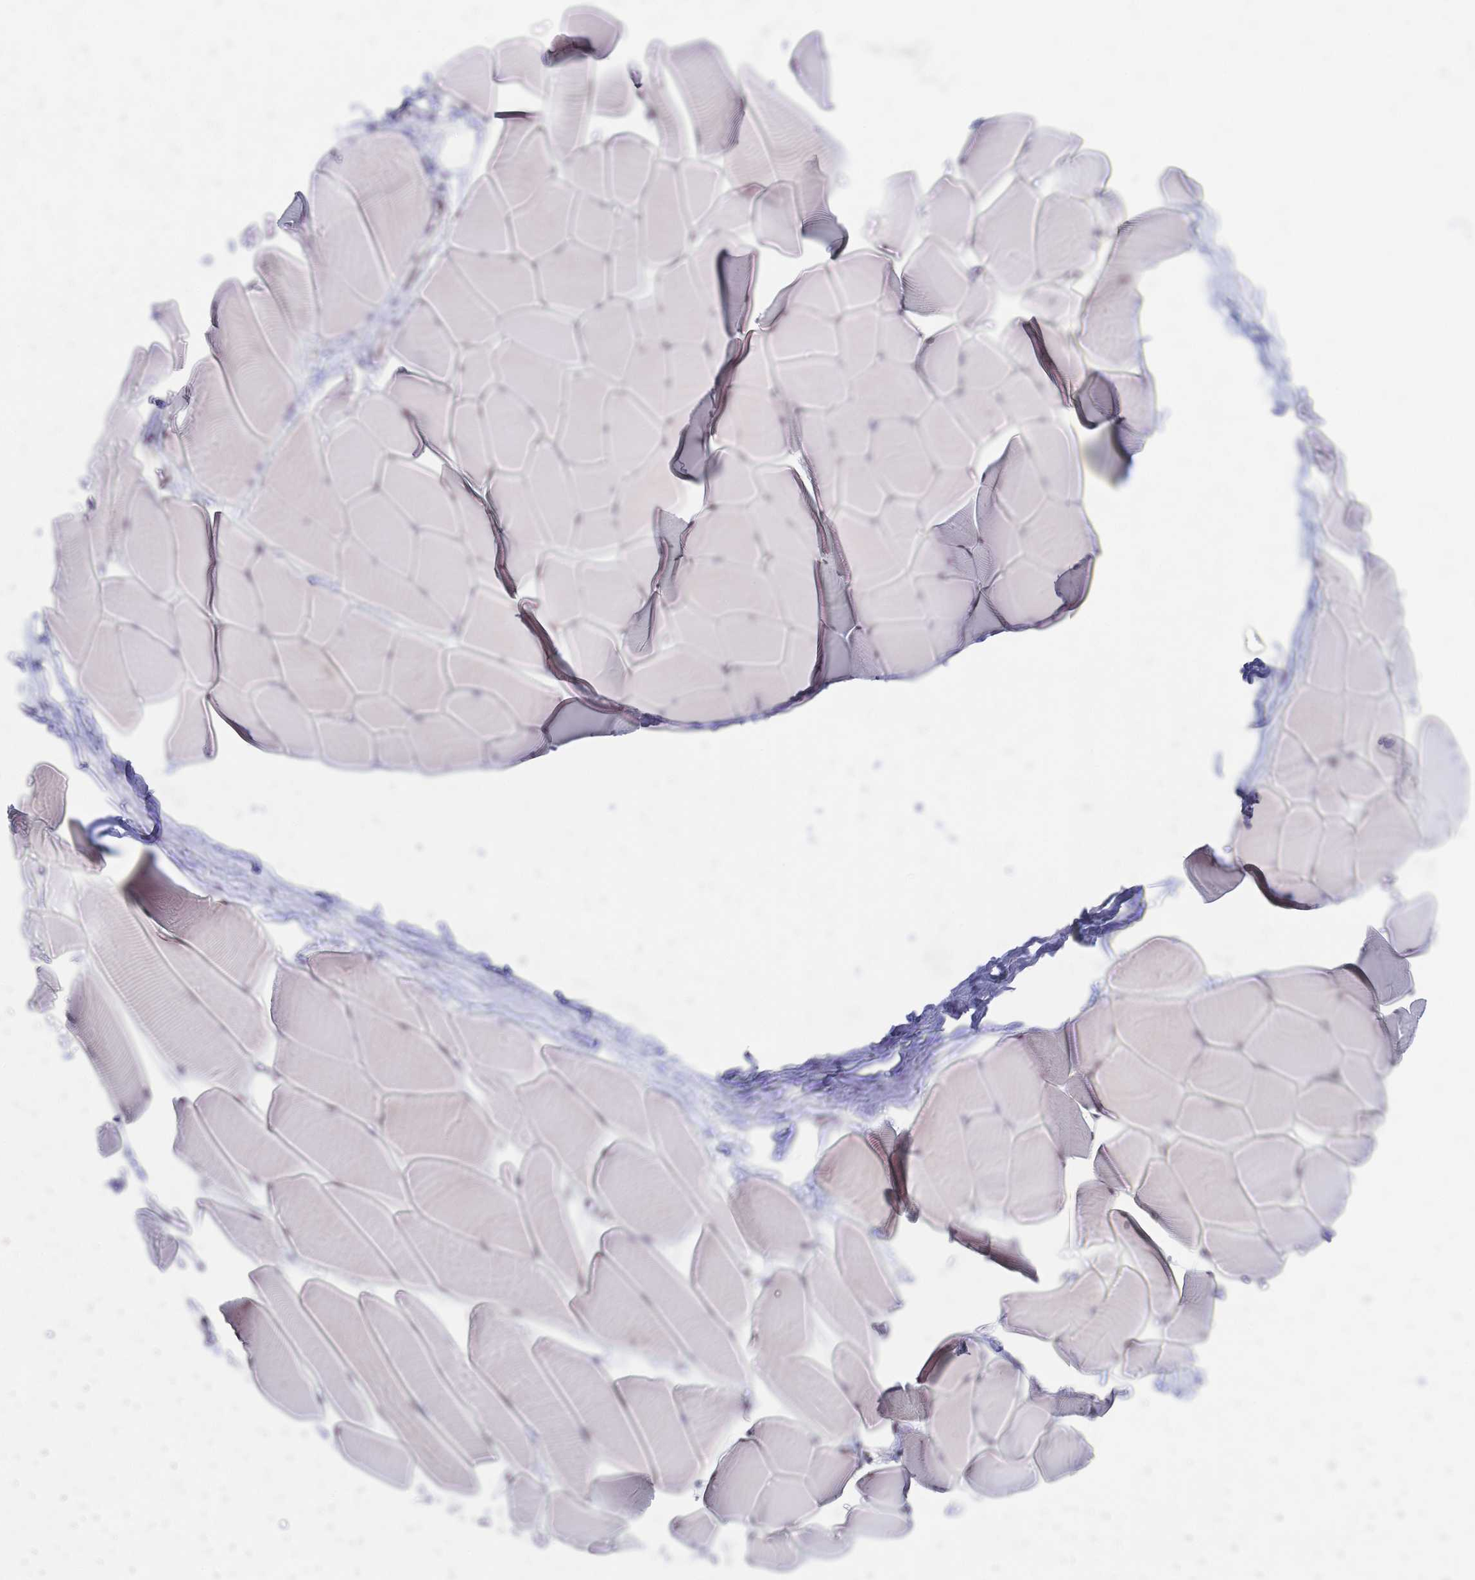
{"staining": {"intensity": "weak", "quantity": "<25%", "location": "nuclear"}, "tissue": "skeletal muscle", "cell_type": "Myocytes", "image_type": "normal", "snomed": [{"axis": "morphology", "description": "Normal tissue, NOS"}, {"axis": "topography", "description": "Skeletal muscle"}], "caption": "A high-resolution image shows immunohistochemistry (IHC) staining of benign skeletal muscle, which displays no significant staining in myocytes.", "gene": "CBX7", "patient": {"sex": "male", "age": 25}}